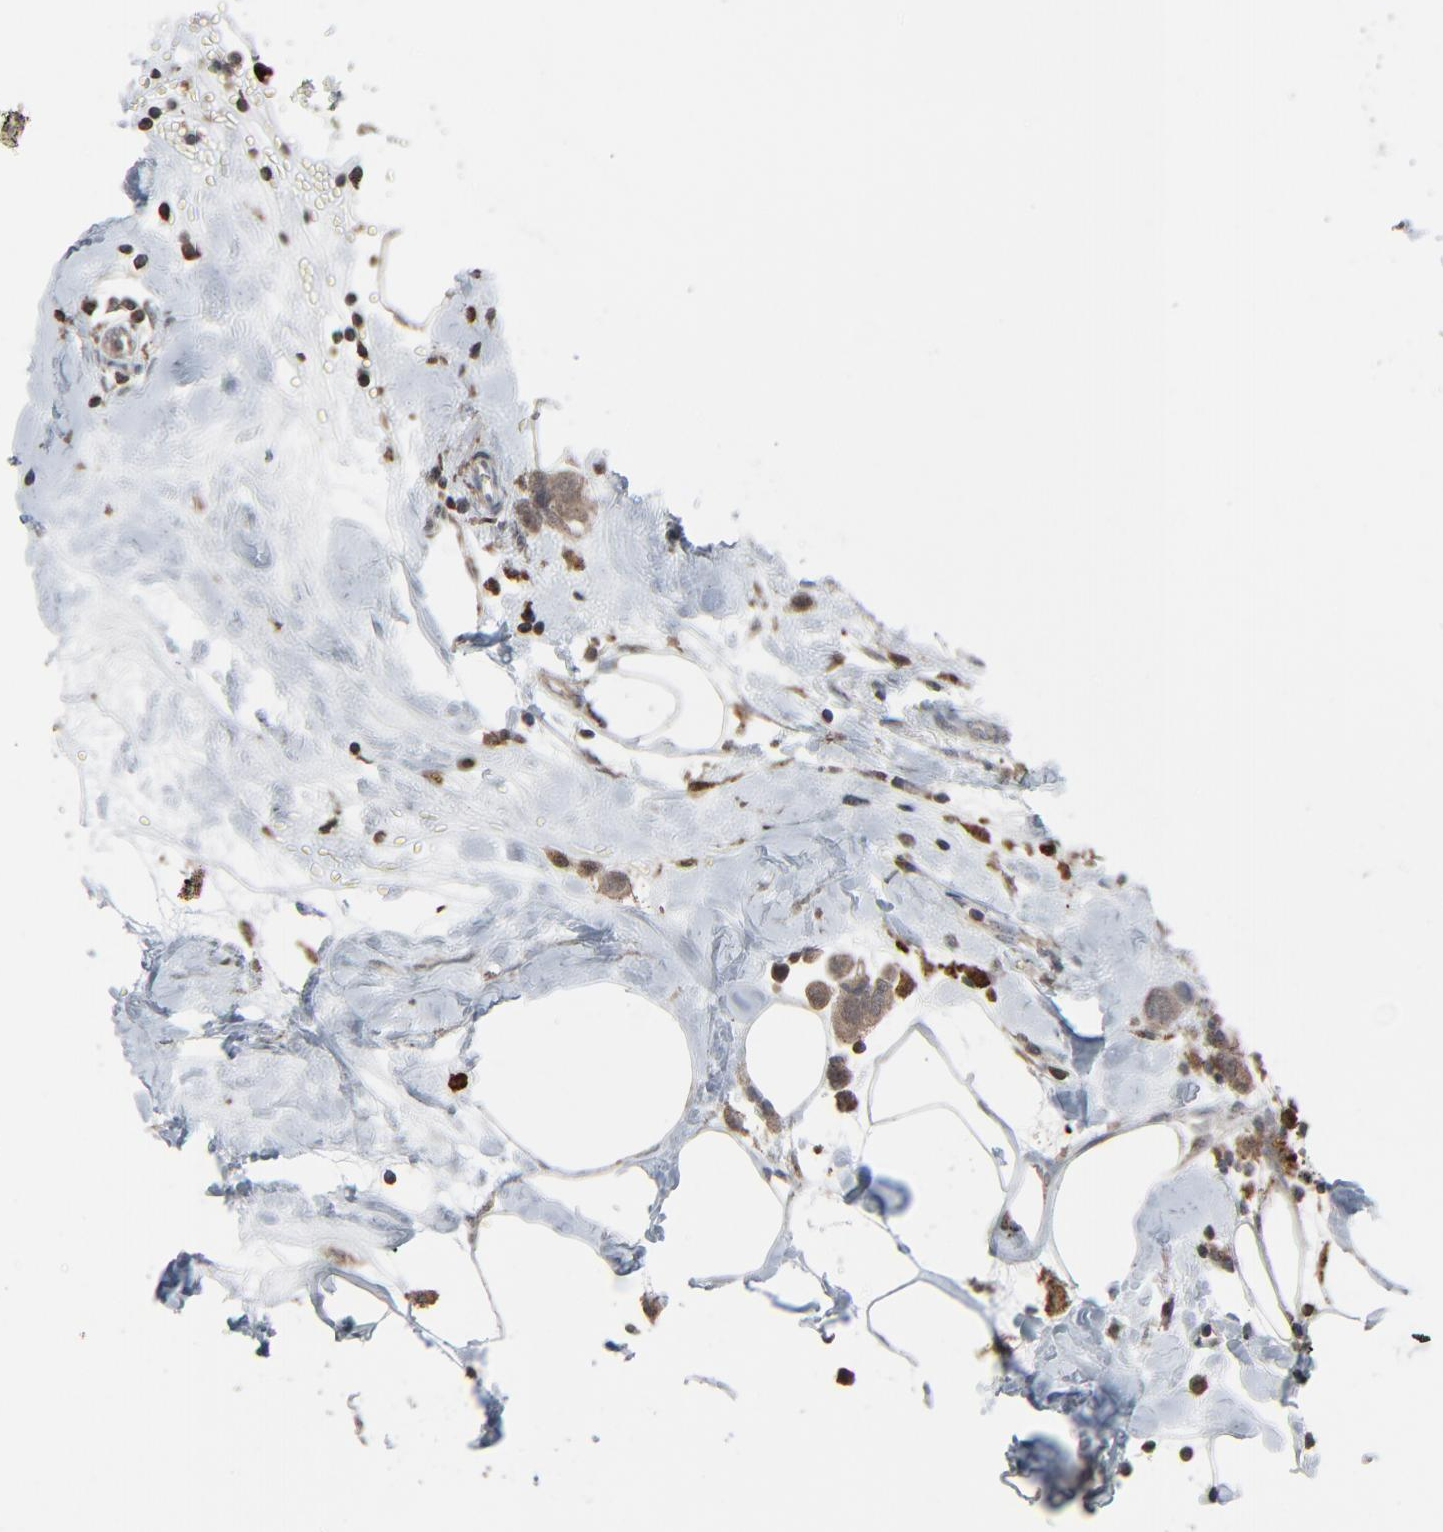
{"staining": {"intensity": "weak", "quantity": ">75%", "location": "cytoplasmic/membranous"}, "tissue": "breast cancer", "cell_type": "Tumor cells", "image_type": "cancer", "snomed": [{"axis": "morphology", "description": "Normal tissue, NOS"}, {"axis": "morphology", "description": "Duct carcinoma"}, {"axis": "topography", "description": "Breast"}], "caption": "IHC (DAB) staining of human breast cancer reveals weak cytoplasmic/membranous protein positivity in approximately >75% of tumor cells. The protein is stained brown, and the nuclei are stained in blue (DAB IHC with brightfield microscopy, high magnification).", "gene": "DOCK8", "patient": {"sex": "female", "age": 50}}